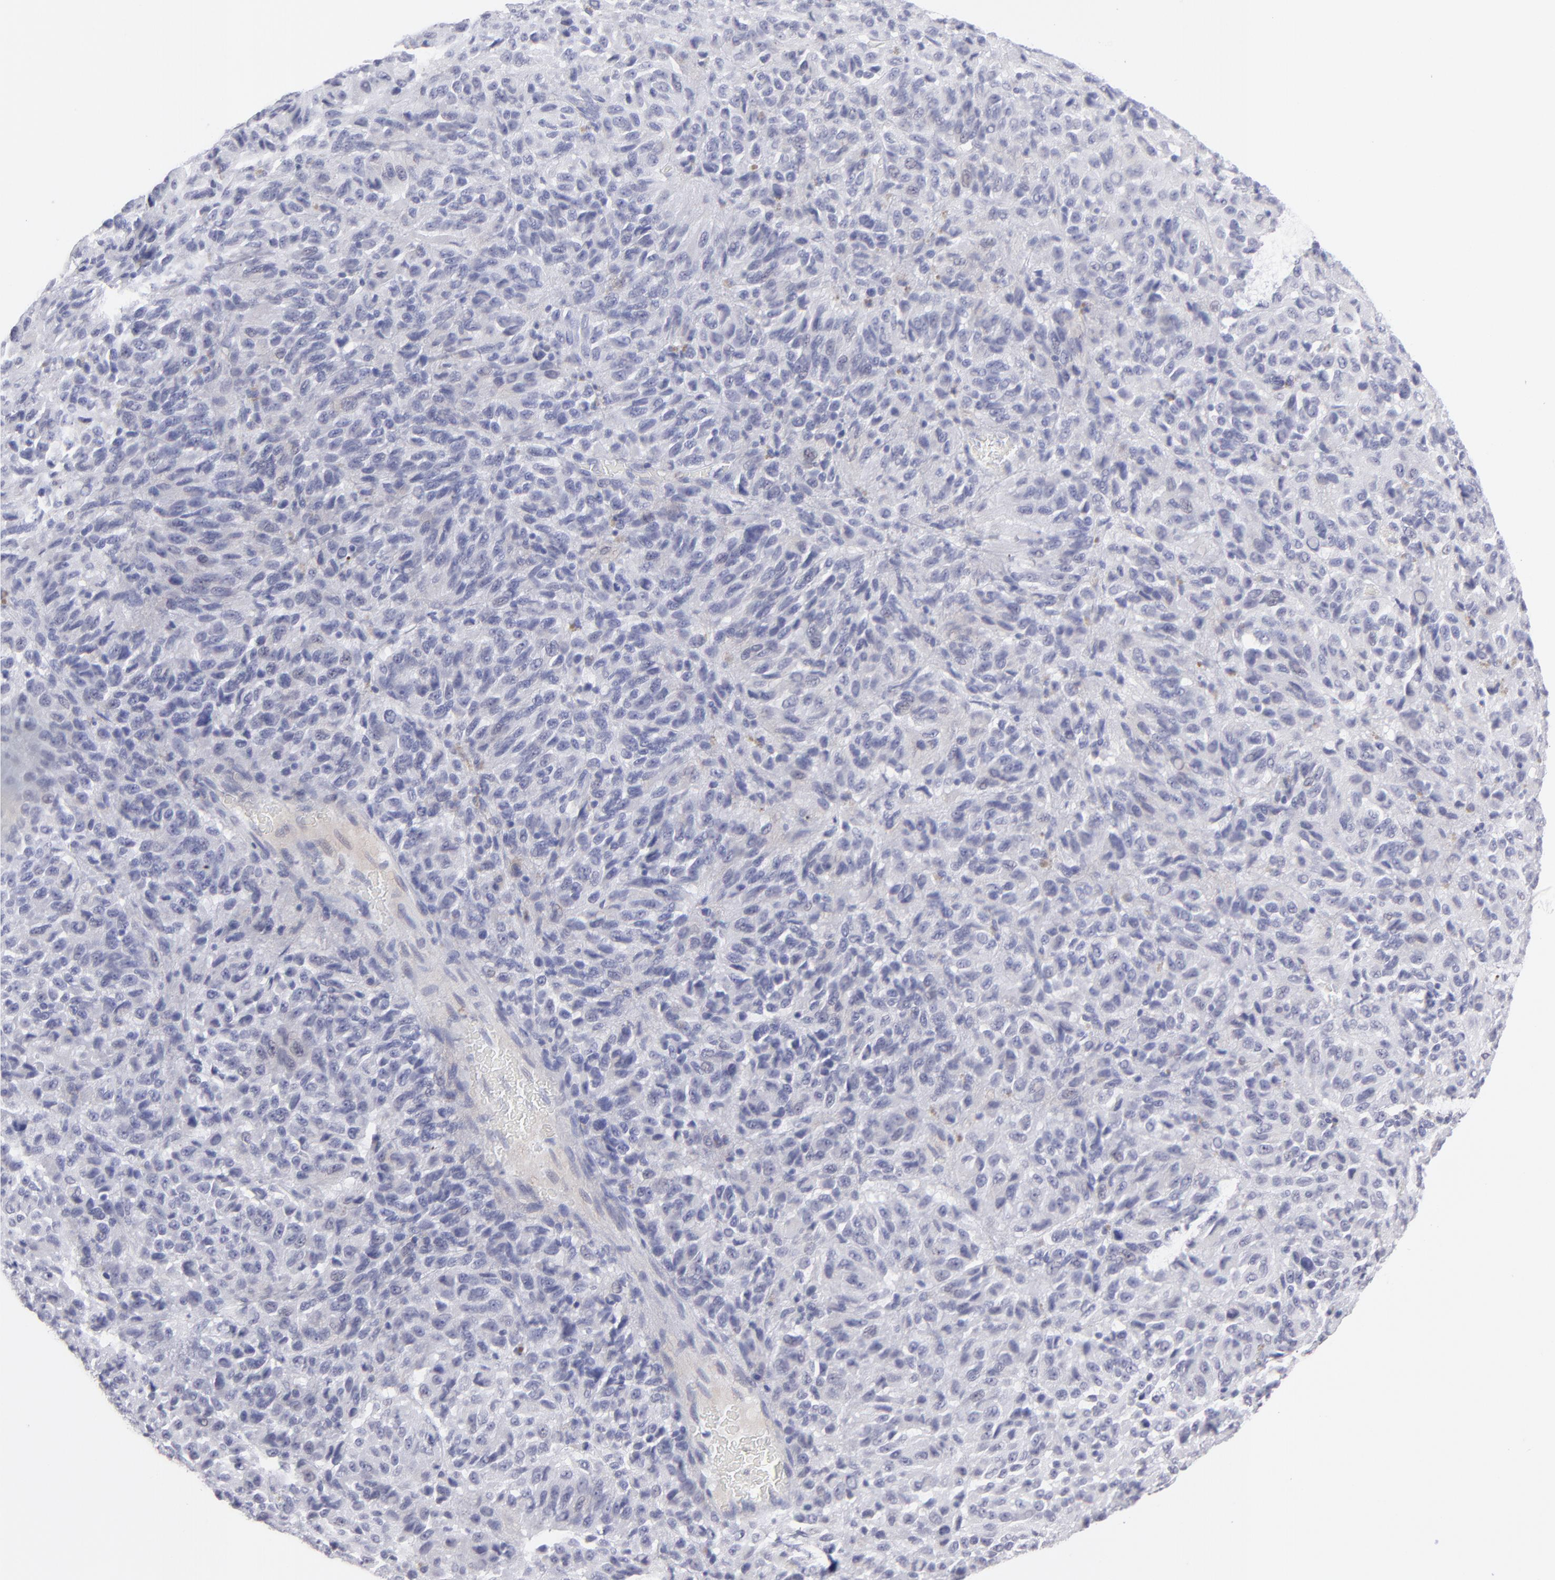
{"staining": {"intensity": "negative", "quantity": "none", "location": "none"}, "tissue": "melanoma", "cell_type": "Tumor cells", "image_type": "cancer", "snomed": [{"axis": "morphology", "description": "Malignant melanoma, Metastatic site"}, {"axis": "topography", "description": "Lung"}], "caption": "IHC photomicrograph of human melanoma stained for a protein (brown), which demonstrates no positivity in tumor cells.", "gene": "ALDOB", "patient": {"sex": "male", "age": 64}}